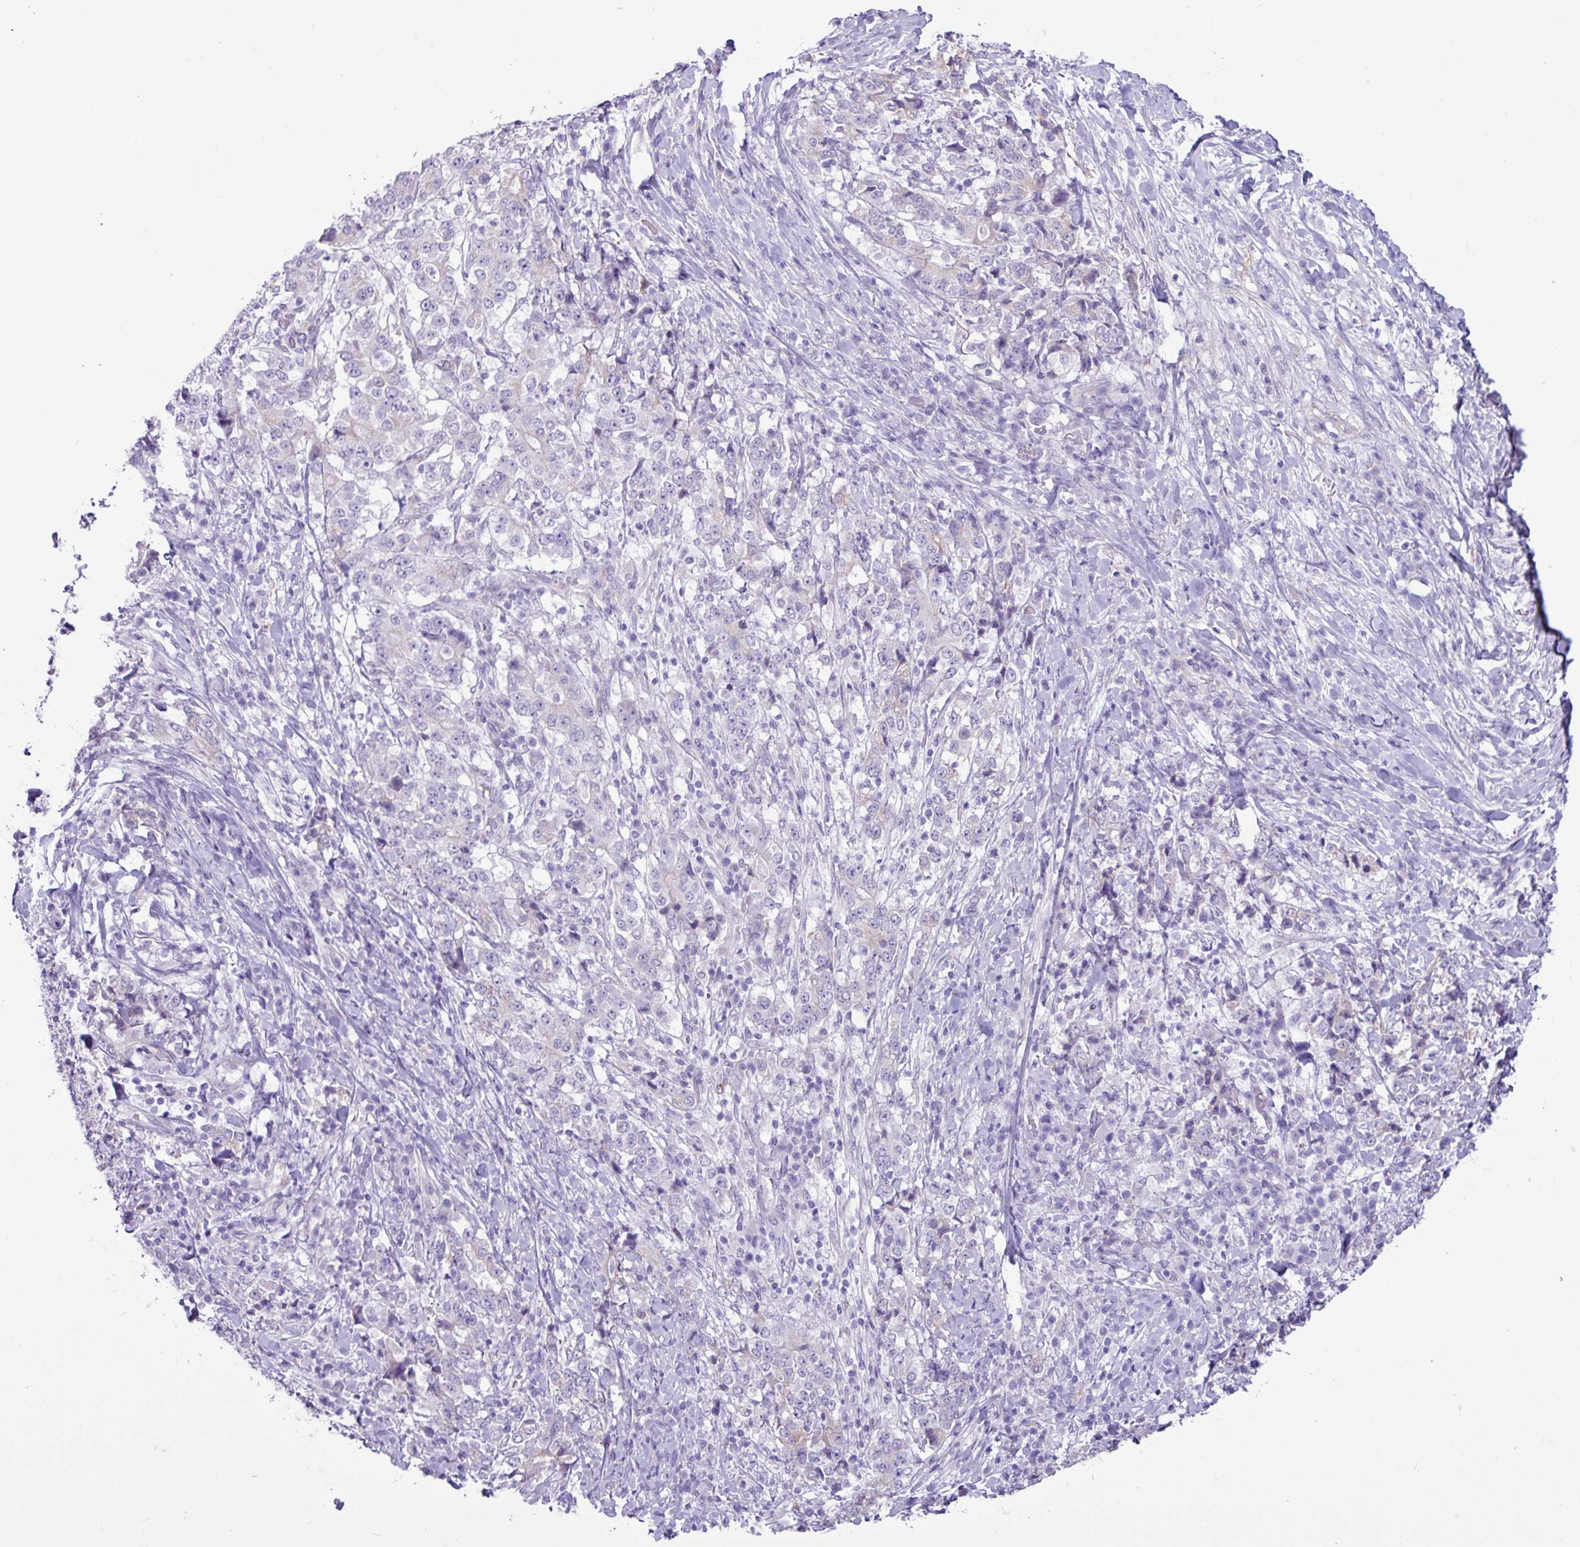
{"staining": {"intensity": "negative", "quantity": "none", "location": "none"}, "tissue": "stomach cancer", "cell_type": "Tumor cells", "image_type": "cancer", "snomed": [{"axis": "morphology", "description": "Normal tissue, NOS"}, {"axis": "morphology", "description": "Adenocarcinoma, NOS"}, {"axis": "topography", "description": "Stomach, upper"}, {"axis": "topography", "description": "Stomach"}], "caption": "A high-resolution image shows IHC staining of stomach cancer, which displays no significant positivity in tumor cells.", "gene": "SLC38A1", "patient": {"sex": "male", "age": 59}}